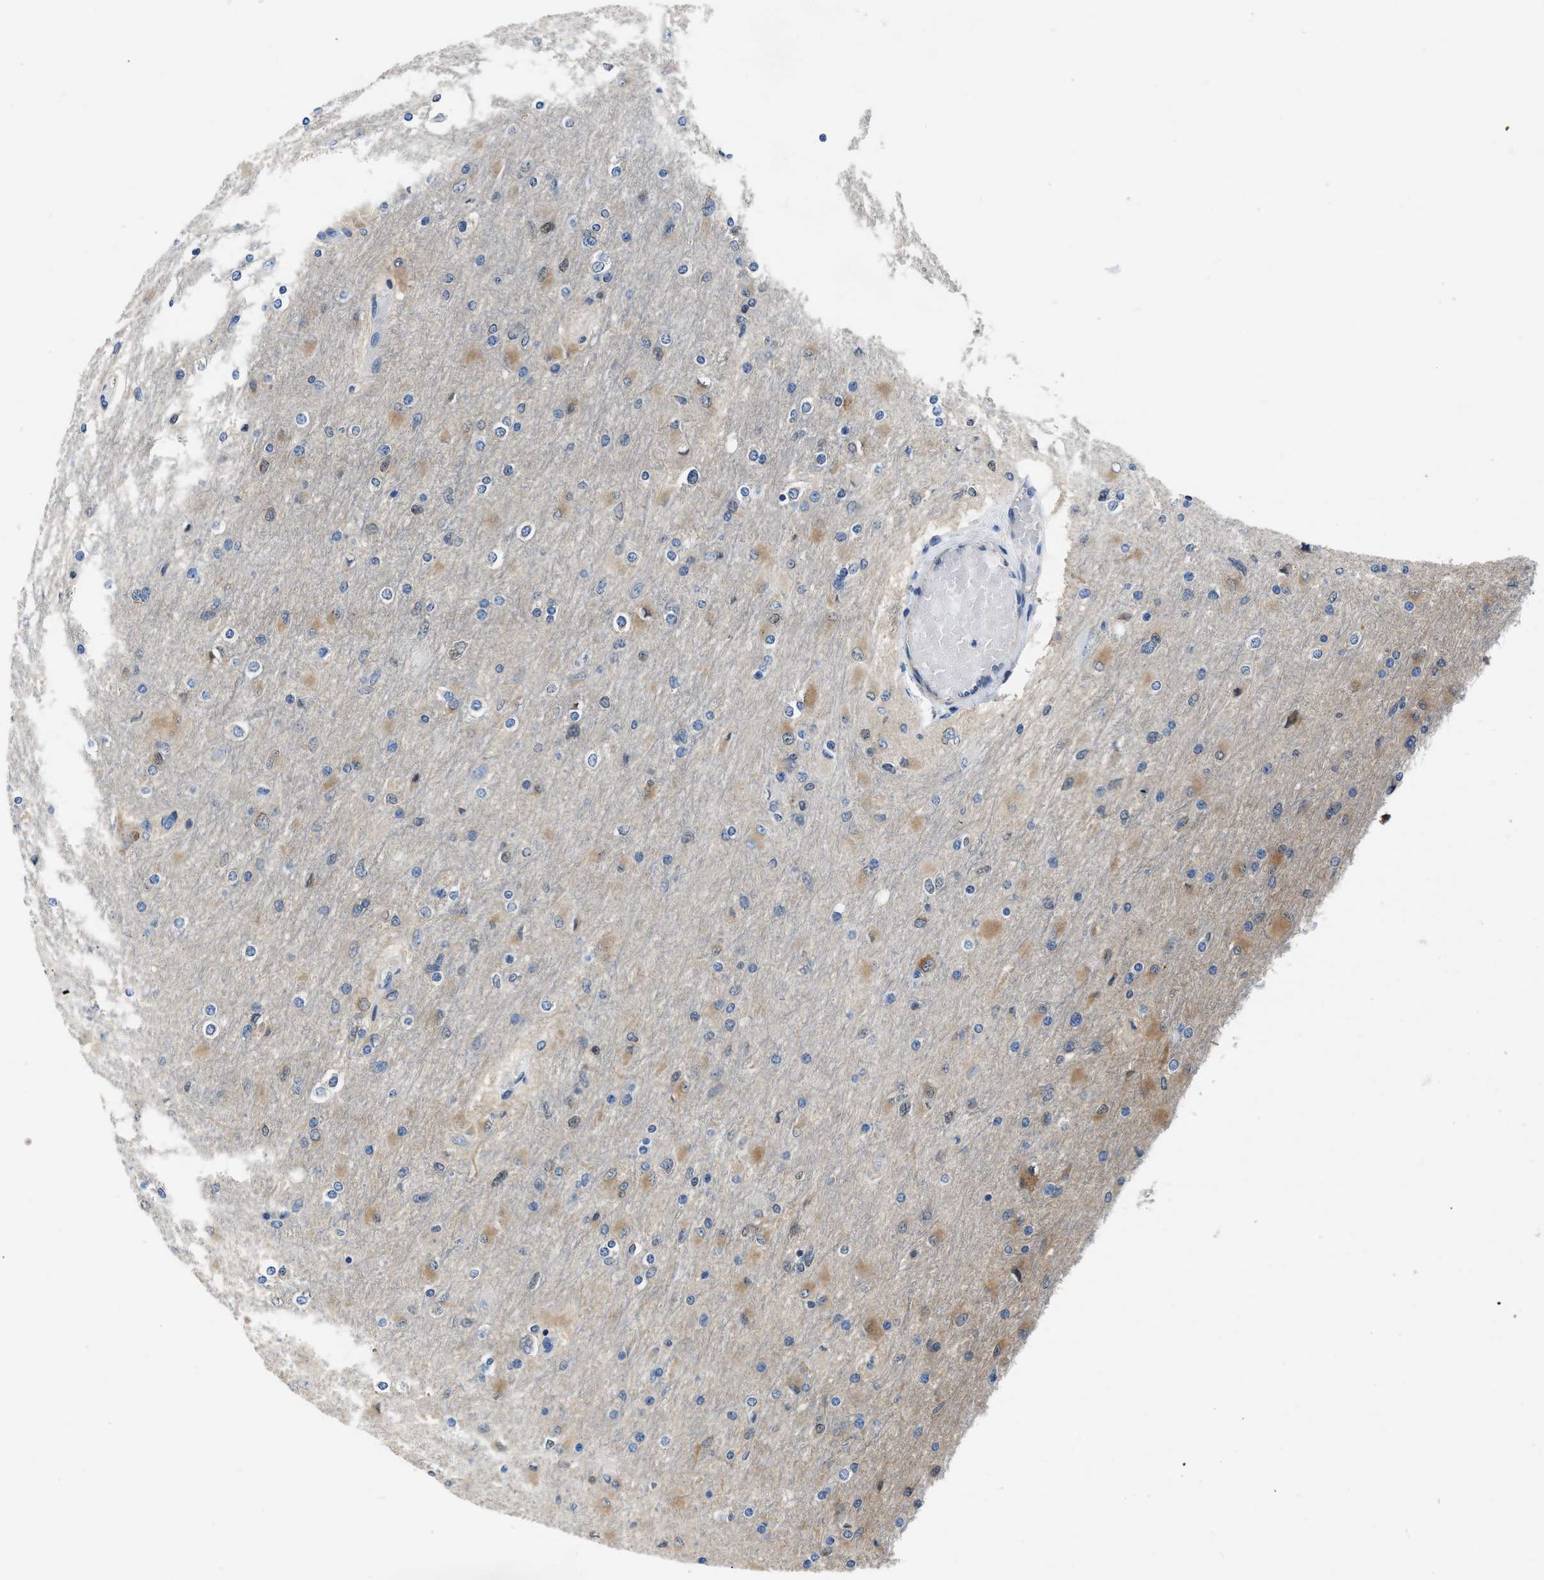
{"staining": {"intensity": "moderate", "quantity": "25%-75%", "location": "cytoplasmic/membranous"}, "tissue": "glioma", "cell_type": "Tumor cells", "image_type": "cancer", "snomed": [{"axis": "morphology", "description": "Glioma, malignant, High grade"}, {"axis": "topography", "description": "Cerebral cortex"}], "caption": "Human high-grade glioma (malignant) stained with a protein marker shows moderate staining in tumor cells.", "gene": "YARS1", "patient": {"sex": "female", "age": 36}}